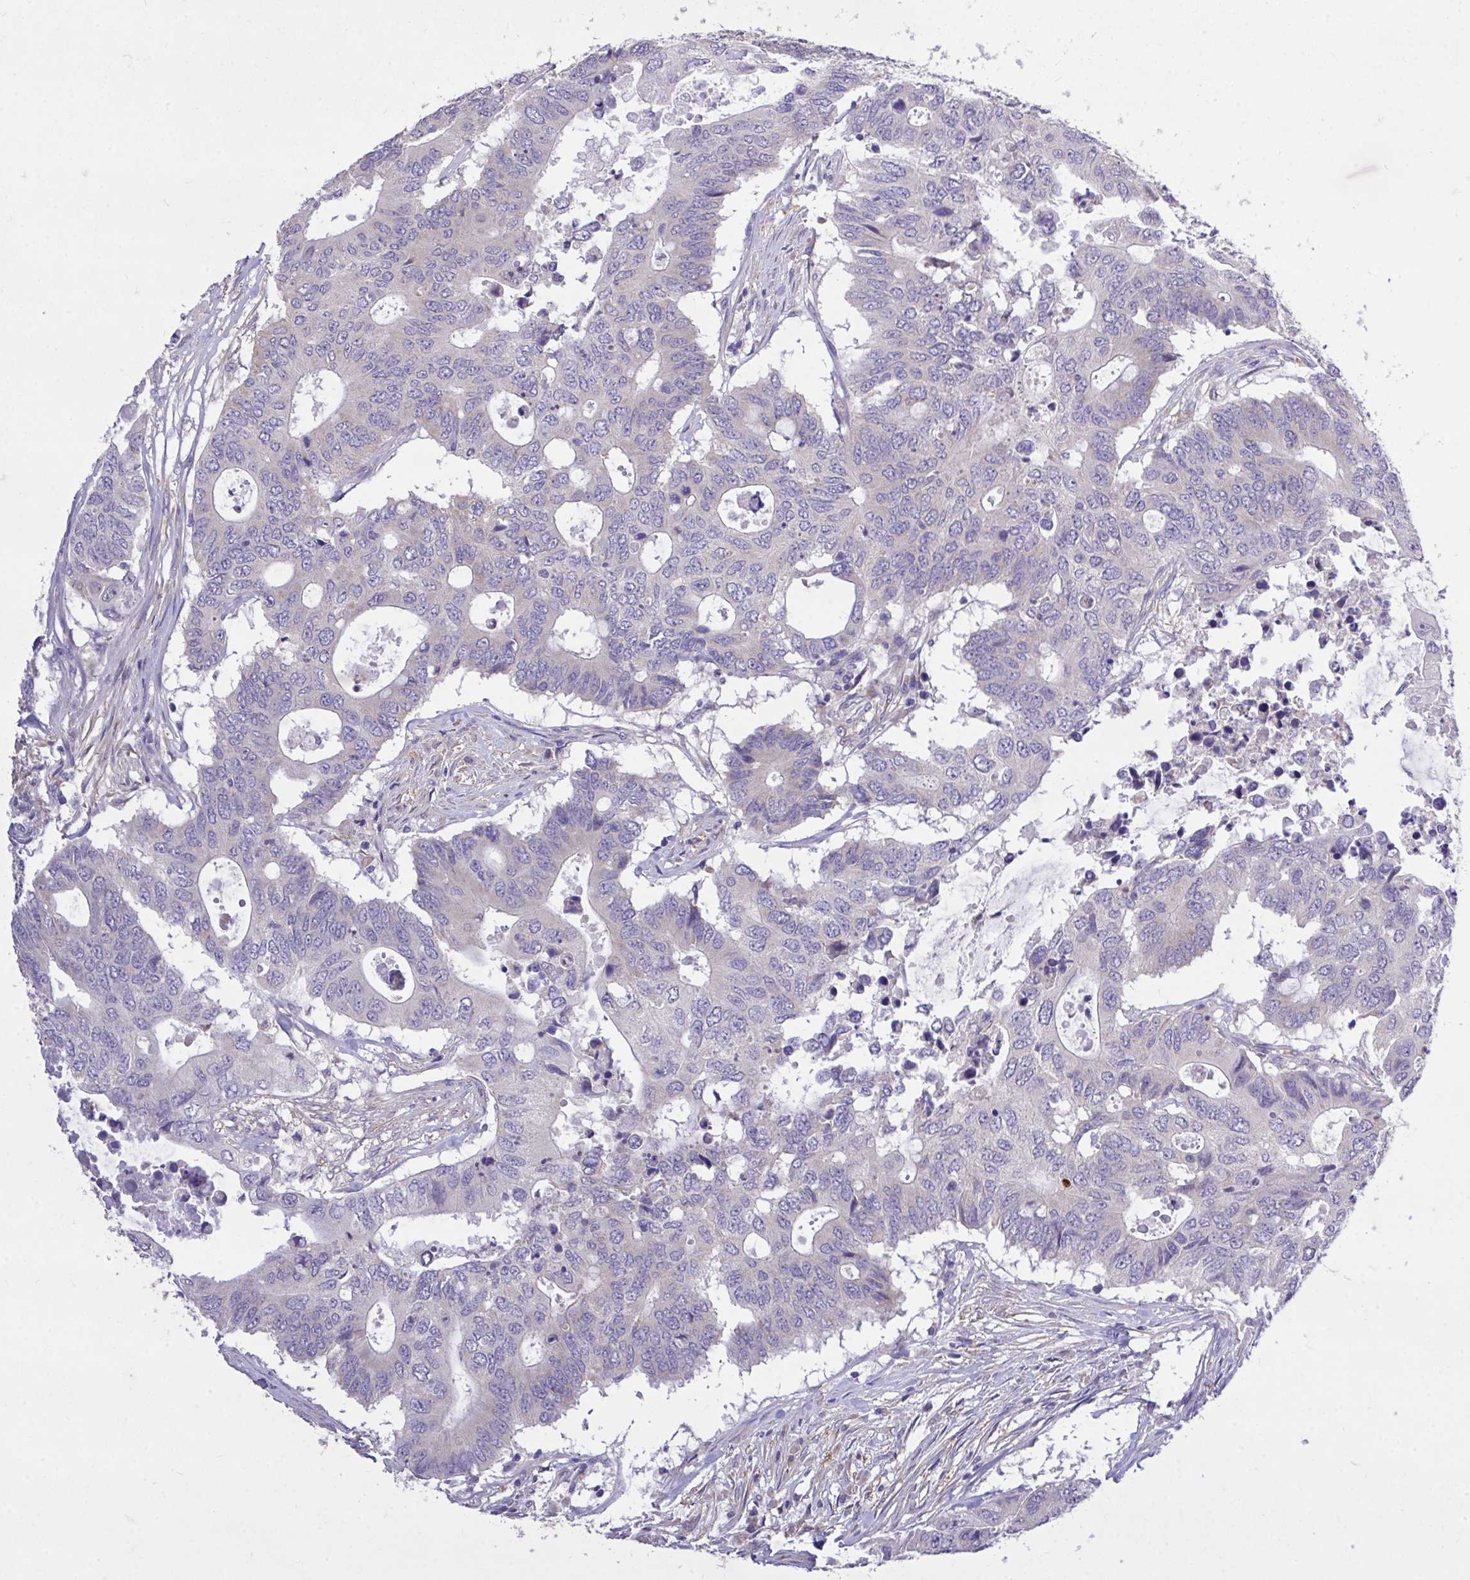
{"staining": {"intensity": "negative", "quantity": "none", "location": "none"}, "tissue": "colorectal cancer", "cell_type": "Tumor cells", "image_type": "cancer", "snomed": [{"axis": "morphology", "description": "Adenocarcinoma, NOS"}, {"axis": "topography", "description": "Colon"}], "caption": "There is no significant expression in tumor cells of adenocarcinoma (colorectal).", "gene": "MPC2", "patient": {"sex": "male", "age": 71}}